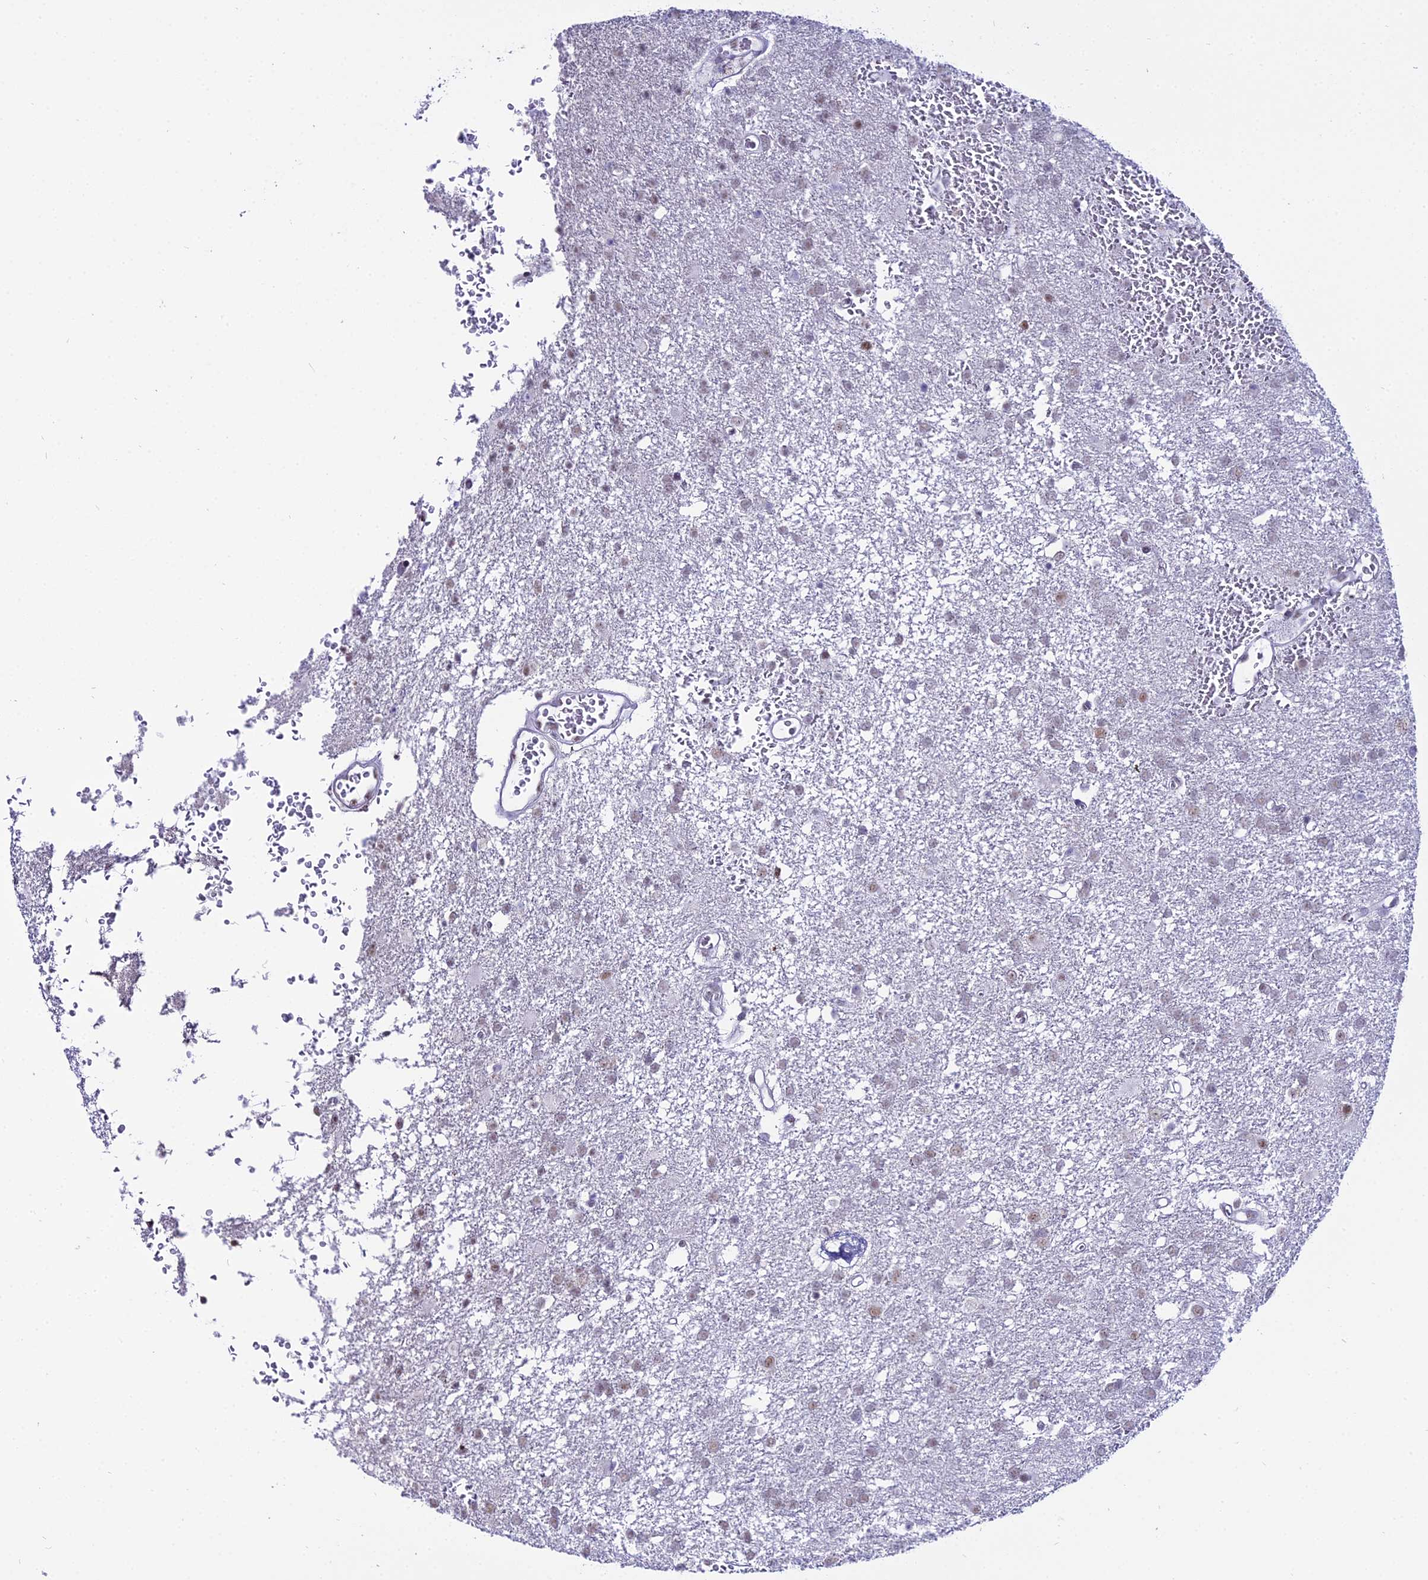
{"staining": {"intensity": "negative", "quantity": "none", "location": "none"}, "tissue": "glioma", "cell_type": "Tumor cells", "image_type": "cancer", "snomed": [{"axis": "morphology", "description": "Glioma, malignant, High grade"}, {"axis": "topography", "description": "Brain"}], "caption": "High magnification brightfield microscopy of glioma stained with DAB (brown) and counterstained with hematoxylin (blue): tumor cells show no significant expression. (IHC, brightfield microscopy, high magnification).", "gene": "RBM12", "patient": {"sex": "female", "age": 74}}